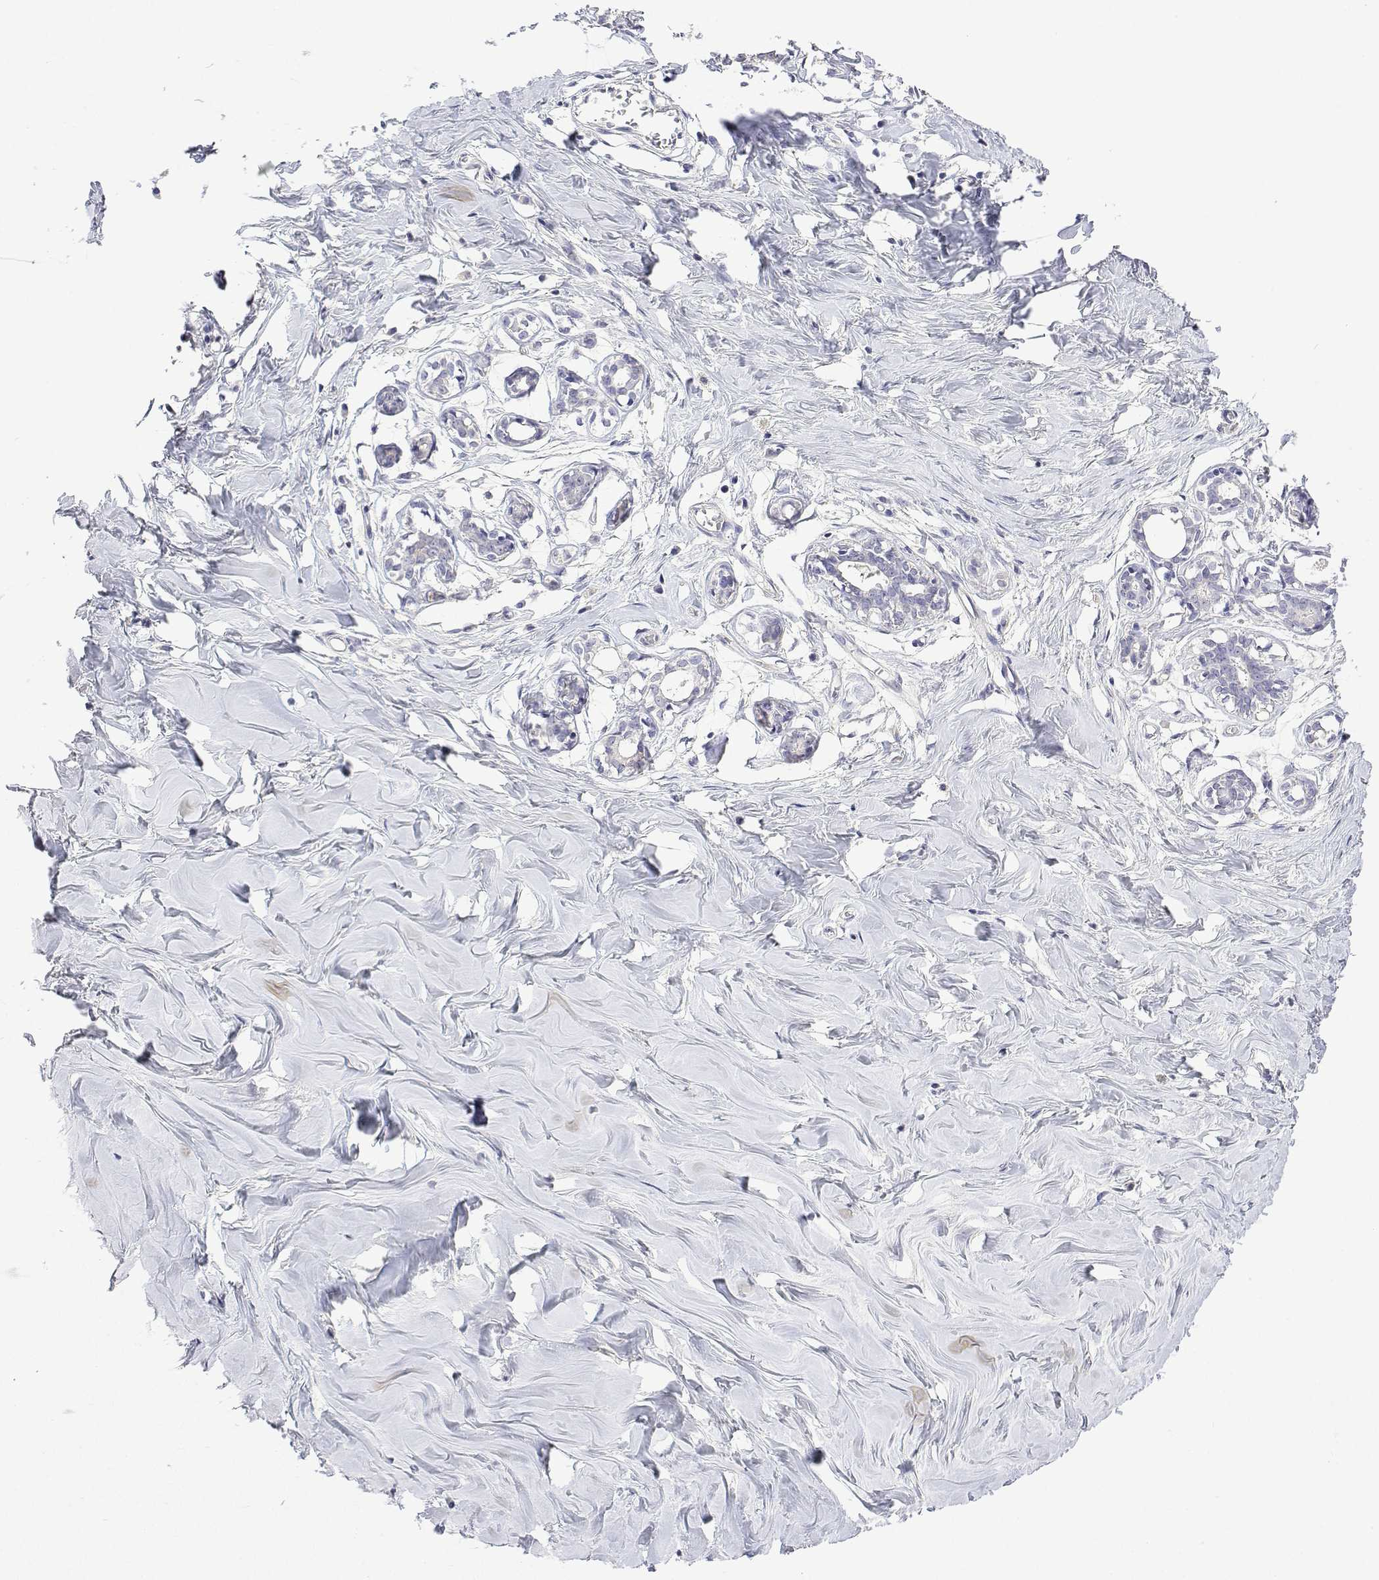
{"staining": {"intensity": "negative", "quantity": "none", "location": "none"}, "tissue": "breast", "cell_type": "Adipocytes", "image_type": "normal", "snomed": [{"axis": "morphology", "description": "Normal tissue, NOS"}, {"axis": "topography", "description": "Breast"}], "caption": "The photomicrograph shows no staining of adipocytes in unremarkable breast.", "gene": "PLCB1", "patient": {"sex": "female", "age": 27}}